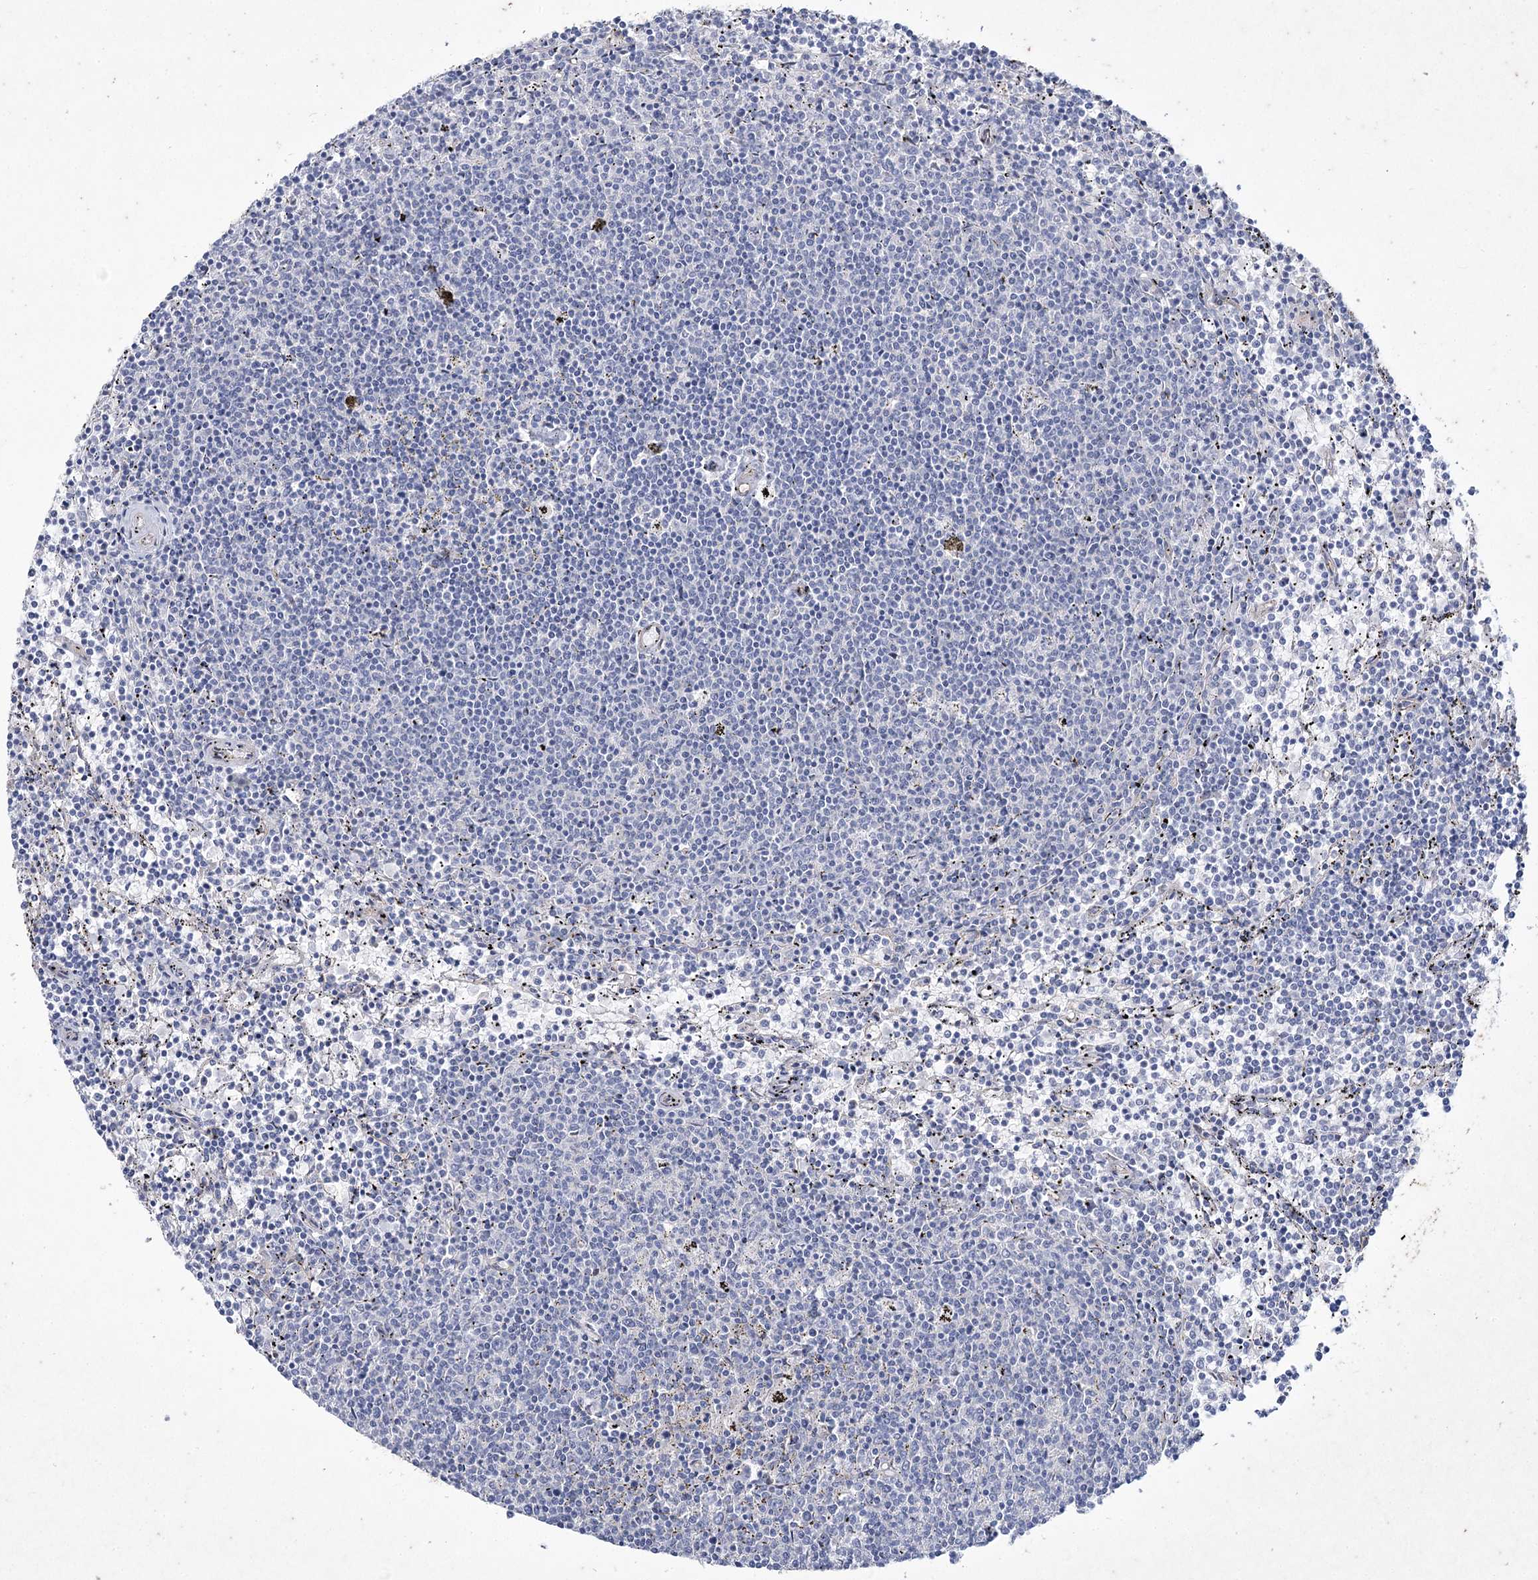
{"staining": {"intensity": "negative", "quantity": "none", "location": "none"}, "tissue": "lymphoma", "cell_type": "Tumor cells", "image_type": "cancer", "snomed": [{"axis": "morphology", "description": "Malignant lymphoma, non-Hodgkin's type, Low grade"}, {"axis": "topography", "description": "Spleen"}], "caption": "The micrograph displays no staining of tumor cells in lymphoma.", "gene": "LDLRAD3", "patient": {"sex": "female", "age": 50}}